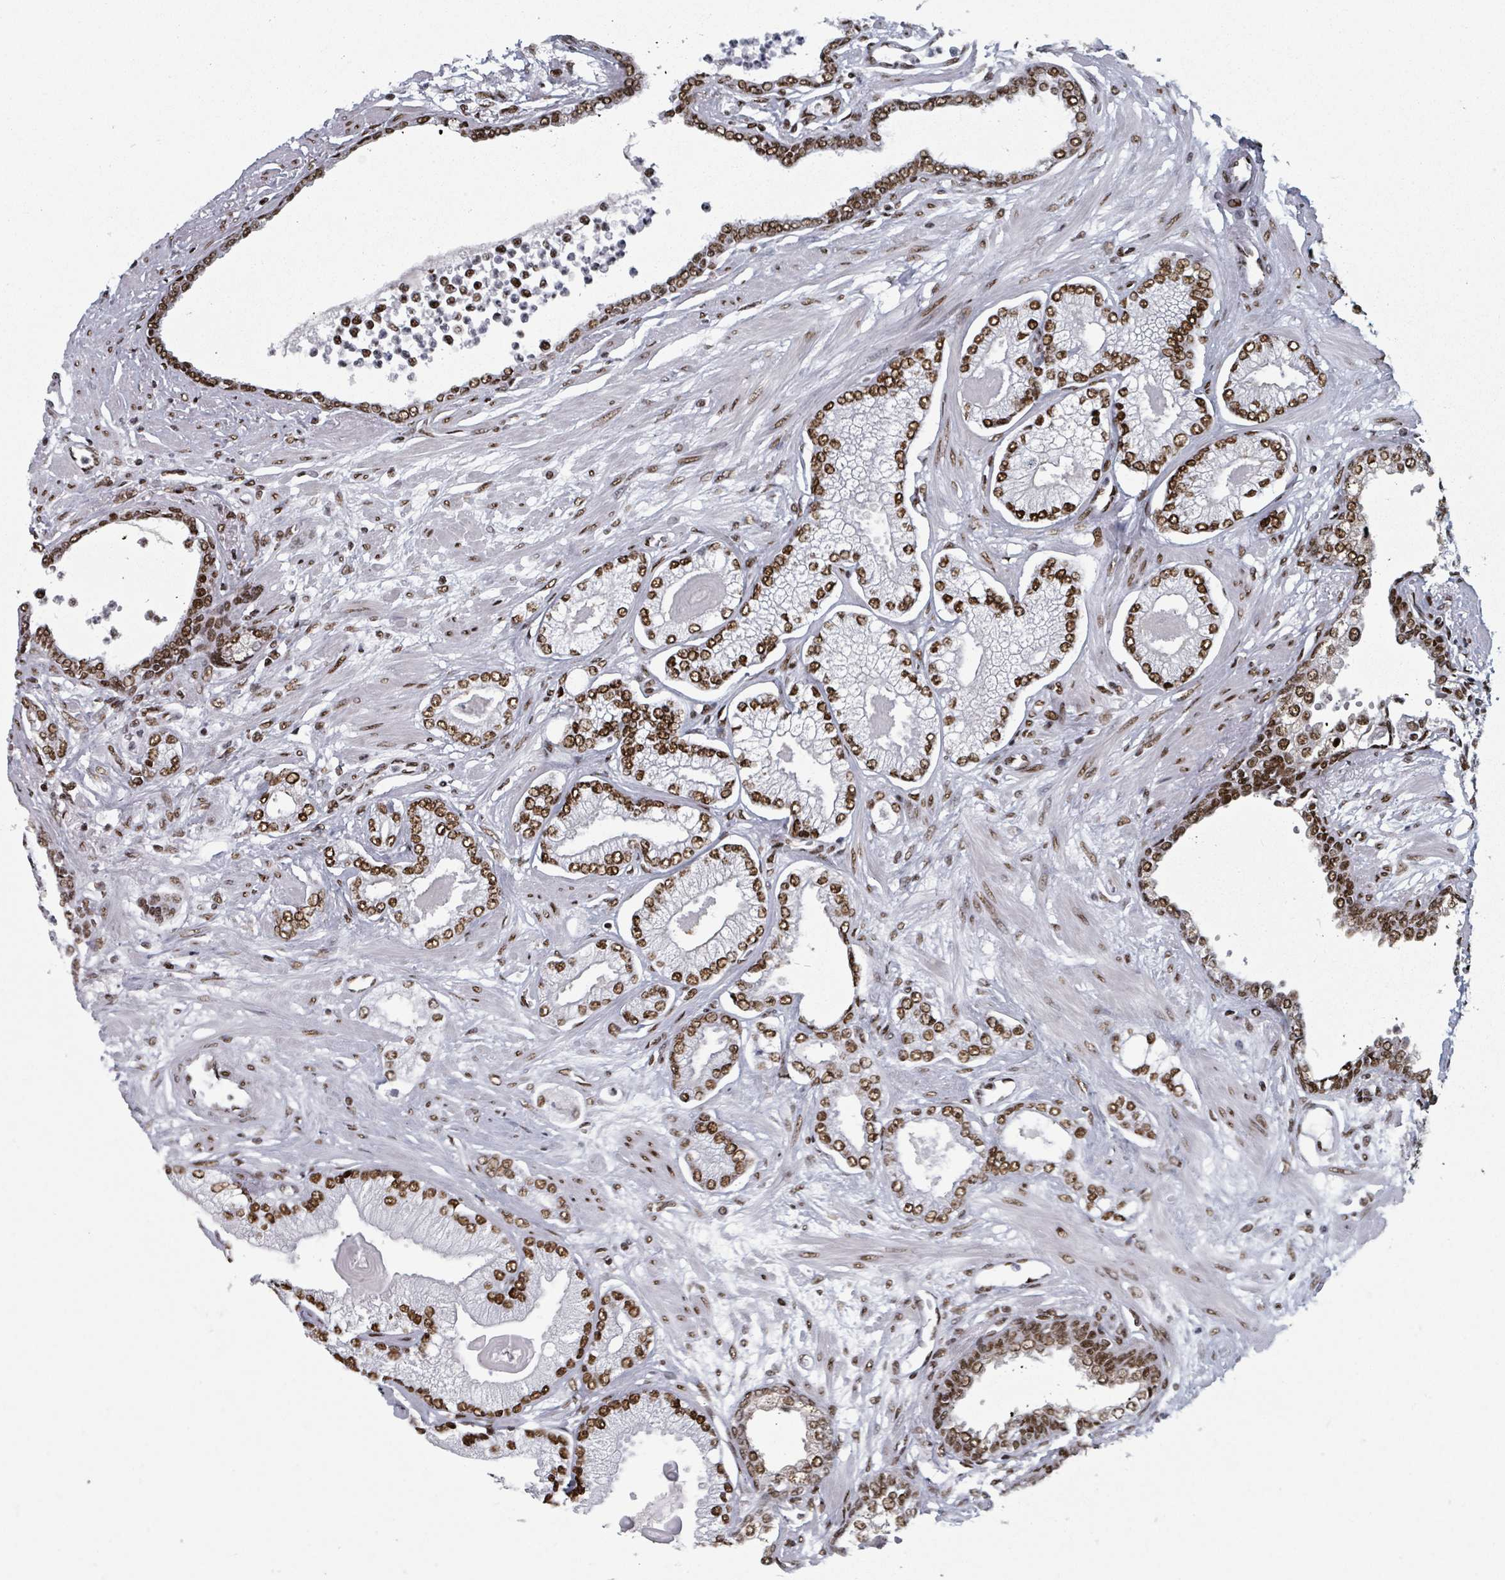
{"staining": {"intensity": "strong", "quantity": ">75%", "location": "nuclear"}, "tissue": "prostate cancer", "cell_type": "Tumor cells", "image_type": "cancer", "snomed": [{"axis": "morphology", "description": "Adenocarcinoma, Low grade"}, {"axis": "topography", "description": "Prostate"}], "caption": "Protein expression analysis of human prostate low-grade adenocarcinoma reveals strong nuclear expression in approximately >75% of tumor cells. (DAB (3,3'-diaminobenzidine) IHC, brown staining for protein, blue staining for nuclei).", "gene": "DHX16", "patient": {"sex": "male", "age": 64}}